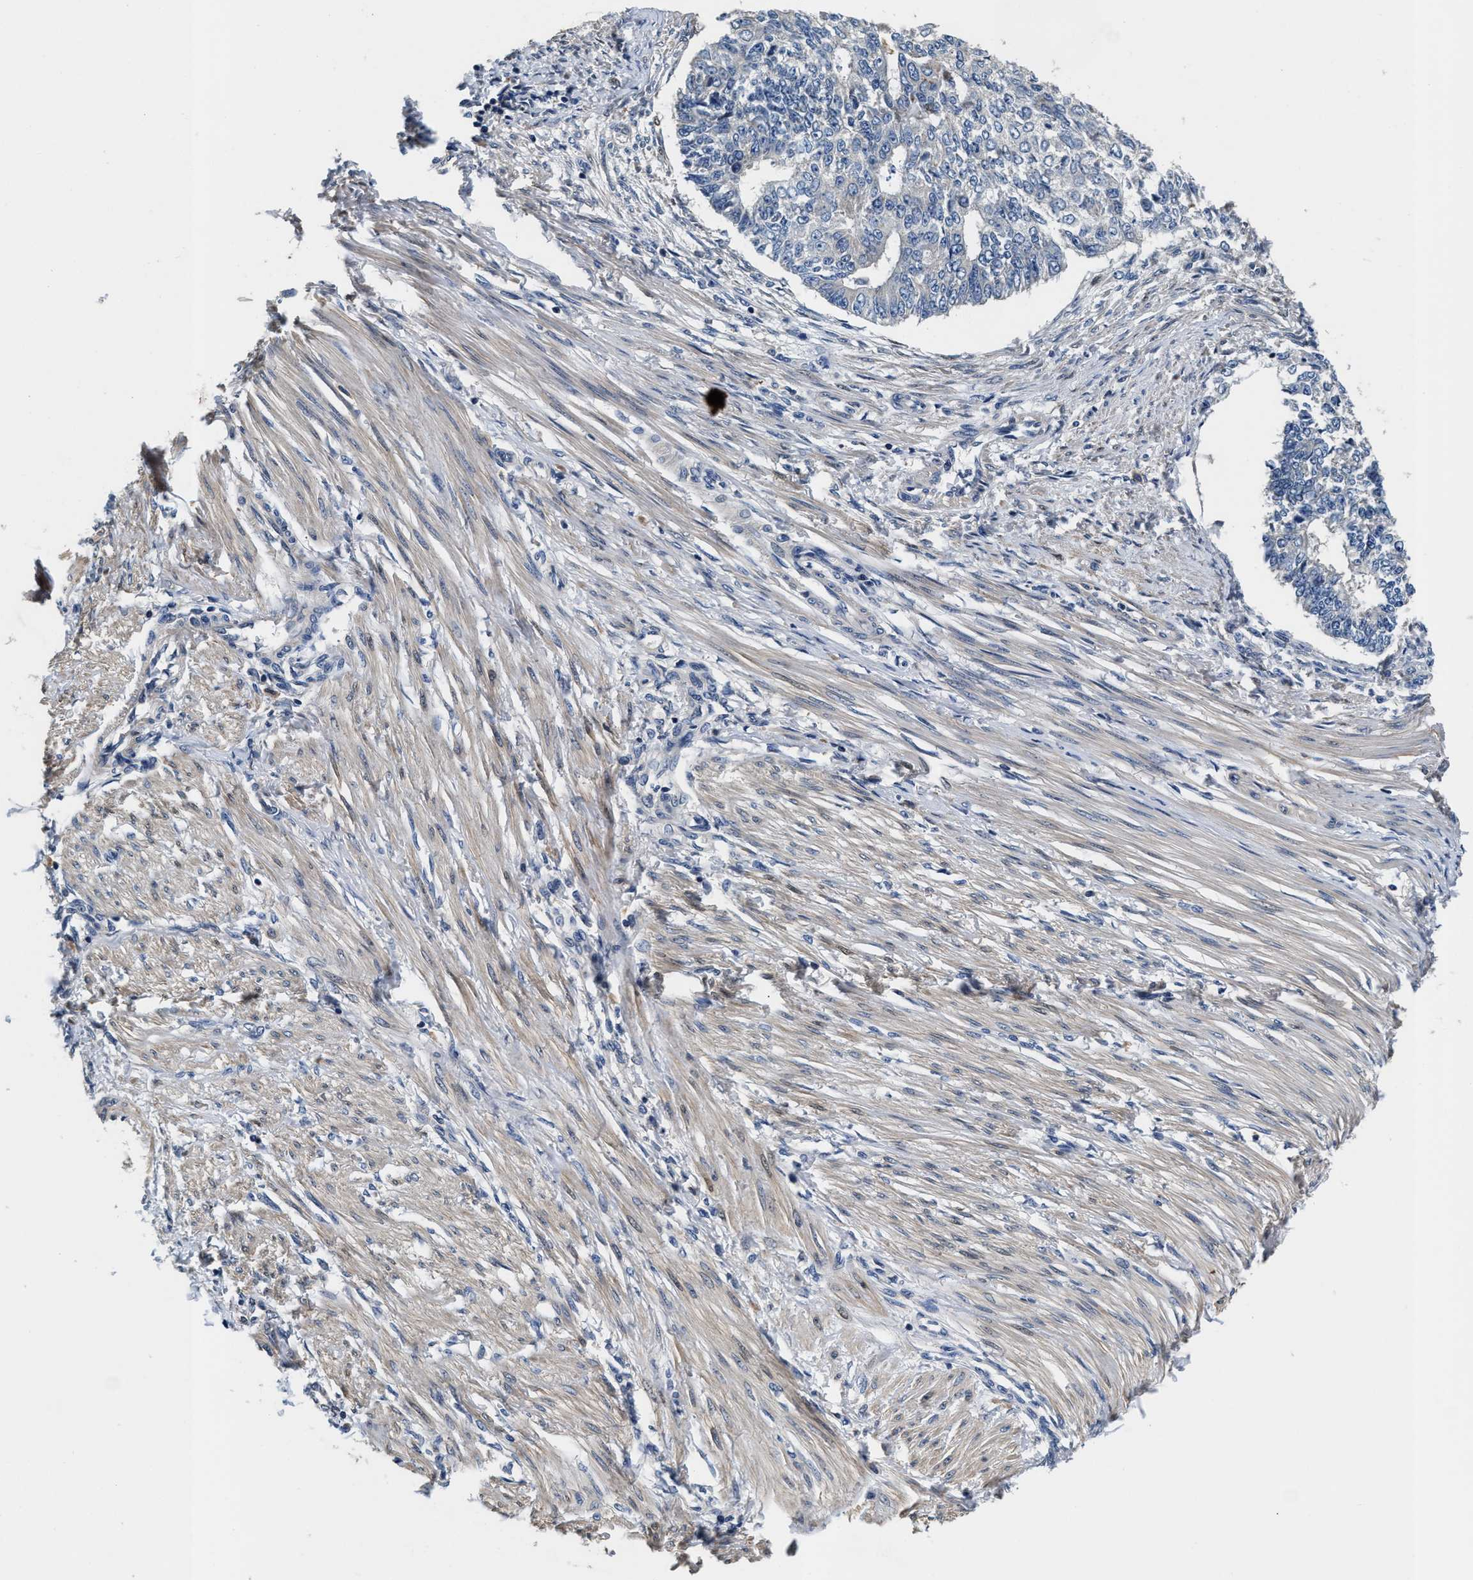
{"staining": {"intensity": "negative", "quantity": "none", "location": "none"}, "tissue": "endometrial cancer", "cell_type": "Tumor cells", "image_type": "cancer", "snomed": [{"axis": "morphology", "description": "Adenocarcinoma, NOS"}, {"axis": "topography", "description": "Endometrium"}], "caption": "DAB (3,3'-diaminobenzidine) immunohistochemical staining of human endometrial cancer (adenocarcinoma) demonstrates no significant staining in tumor cells.", "gene": "ANKIB1", "patient": {"sex": "female", "age": 32}}